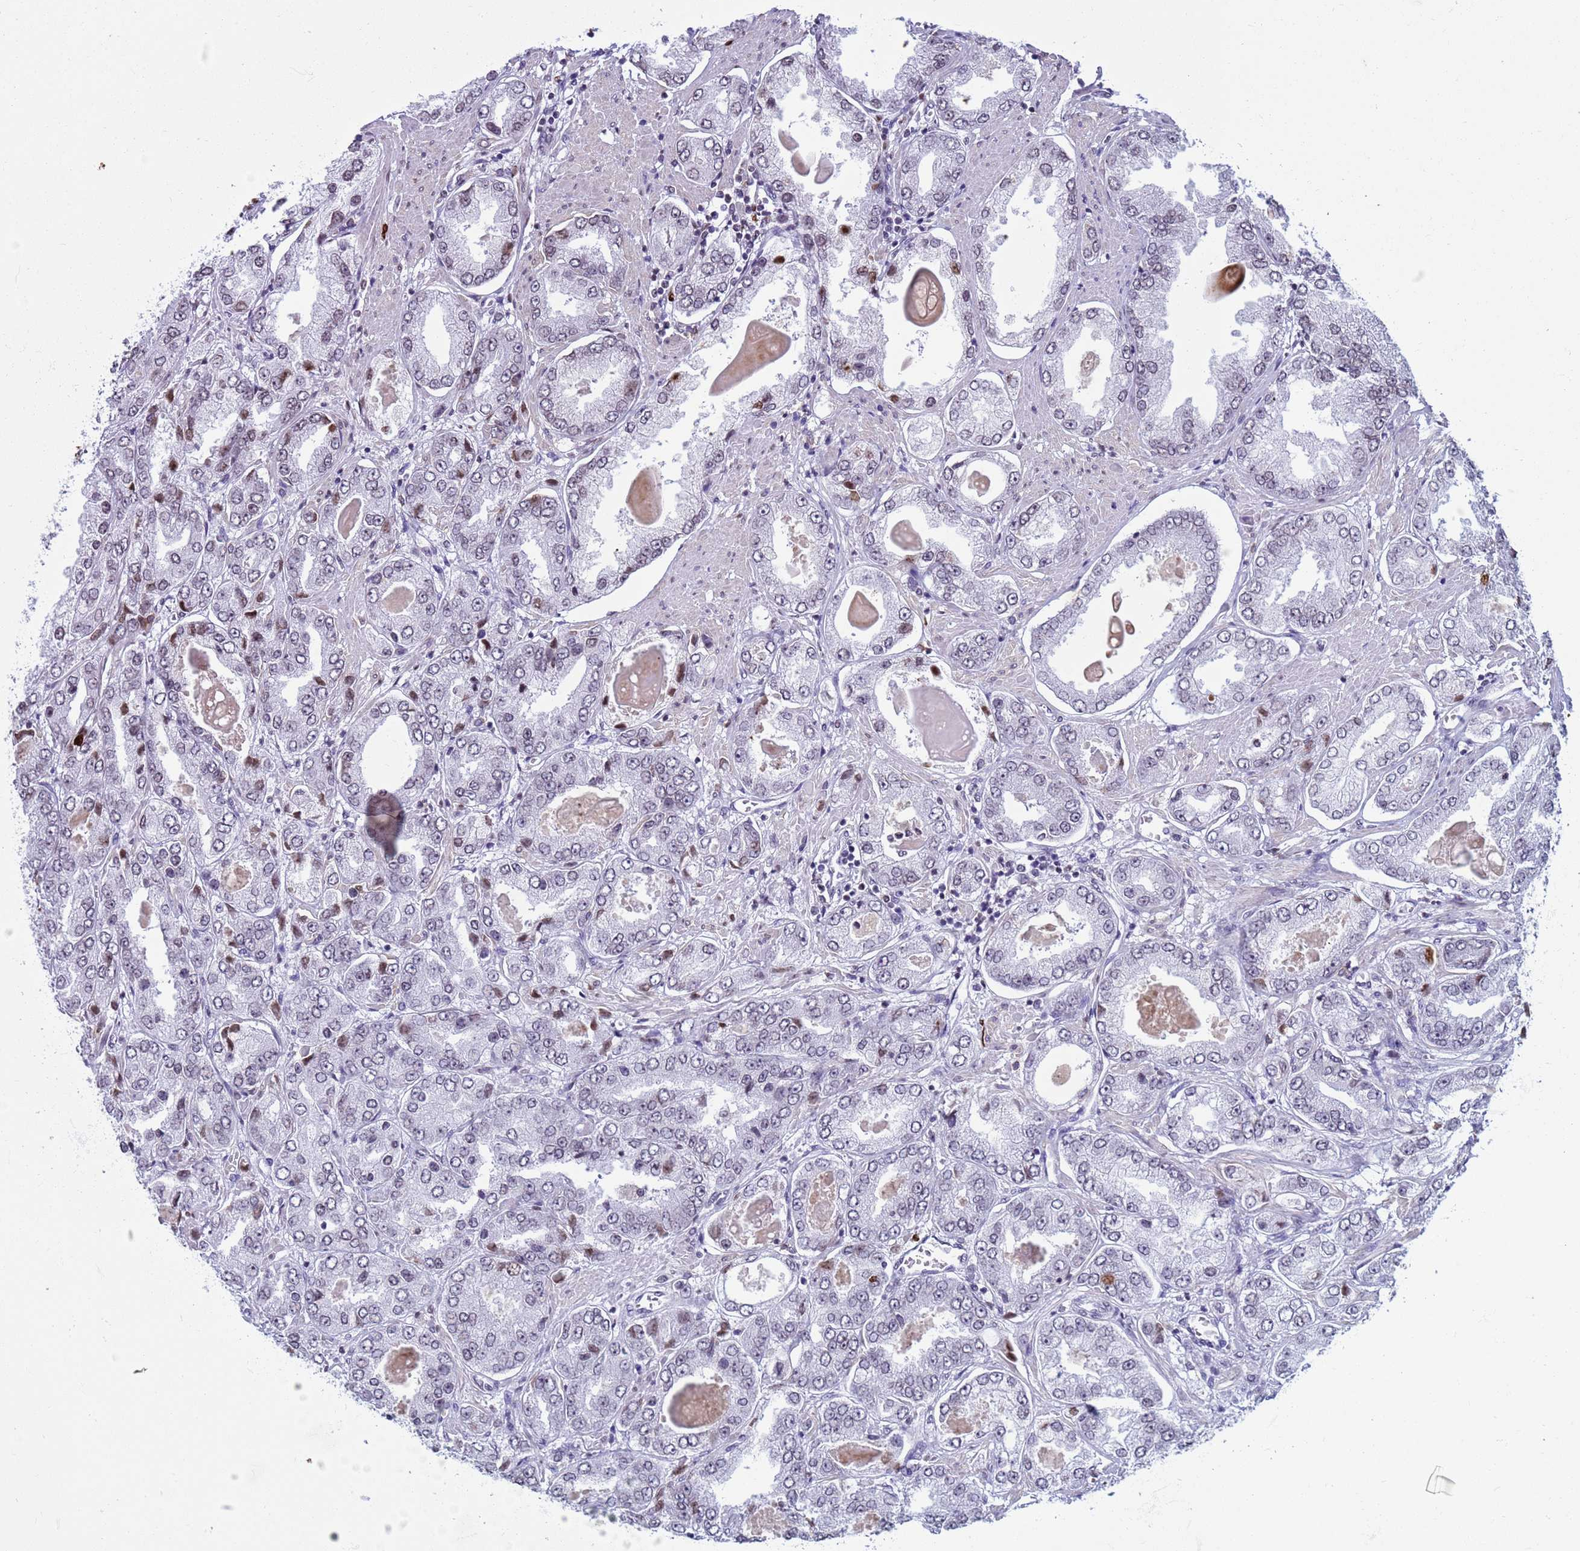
{"staining": {"intensity": "weak", "quantity": "<25%", "location": "nuclear"}, "tissue": "prostate cancer", "cell_type": "Tumor cells", "image_type": "cancer", "snomed": [{"axis": "morphology", "description": "Adenocarcinoma, High grade"}, {"axis": "topography", "description": "Prostate"}], "caption": "Protein analysis of prostate cancer shows no significant staining in tumor cells. The staining is performed using DAB brown chromogen with nuclei counter-stained in using hematoxylin.", "gene": "H4C8", "patient": {"sex": "male", "age": 68}}